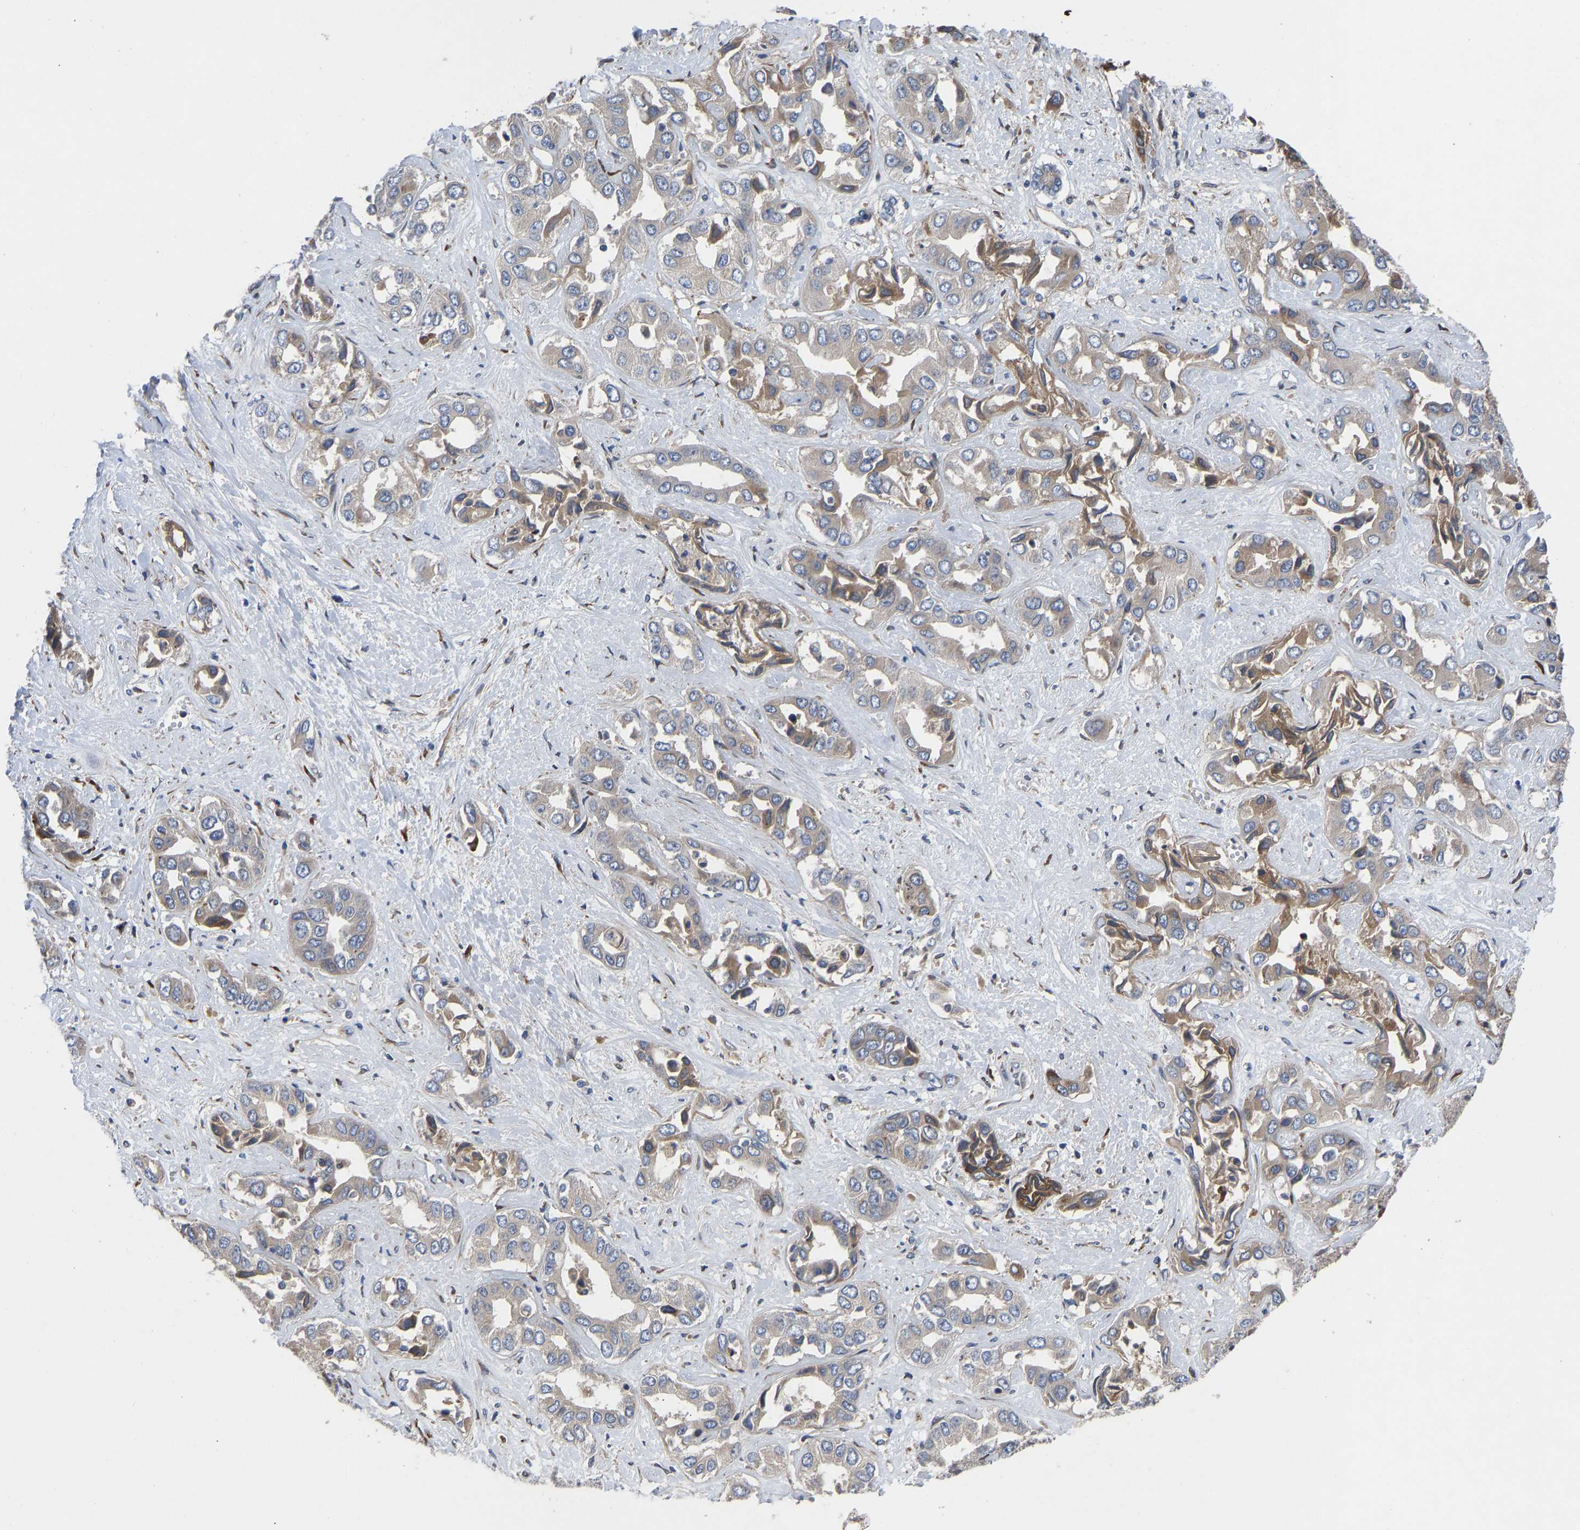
{"staining": {"intensity": "strong", "quantity": "<25%", "location": "cytoplasmic/membranous"}, "tissue": "liver cancer", "cell_type": "Tumor cells", "image_type": "cancer", "snomed": [{"axis": "morphology", "description": "Cholangiocarcinoma"}, {"axis": "topography", "description": "Liver"}], "caption": "Tumor cells show medium levels of strong cytoplasmic/membranous positivity in approximately <25% of cells in human cholangiocarcinoma (liver).", "gene": "FRRS1", "patient": {"sex": "female", "age": 52}}